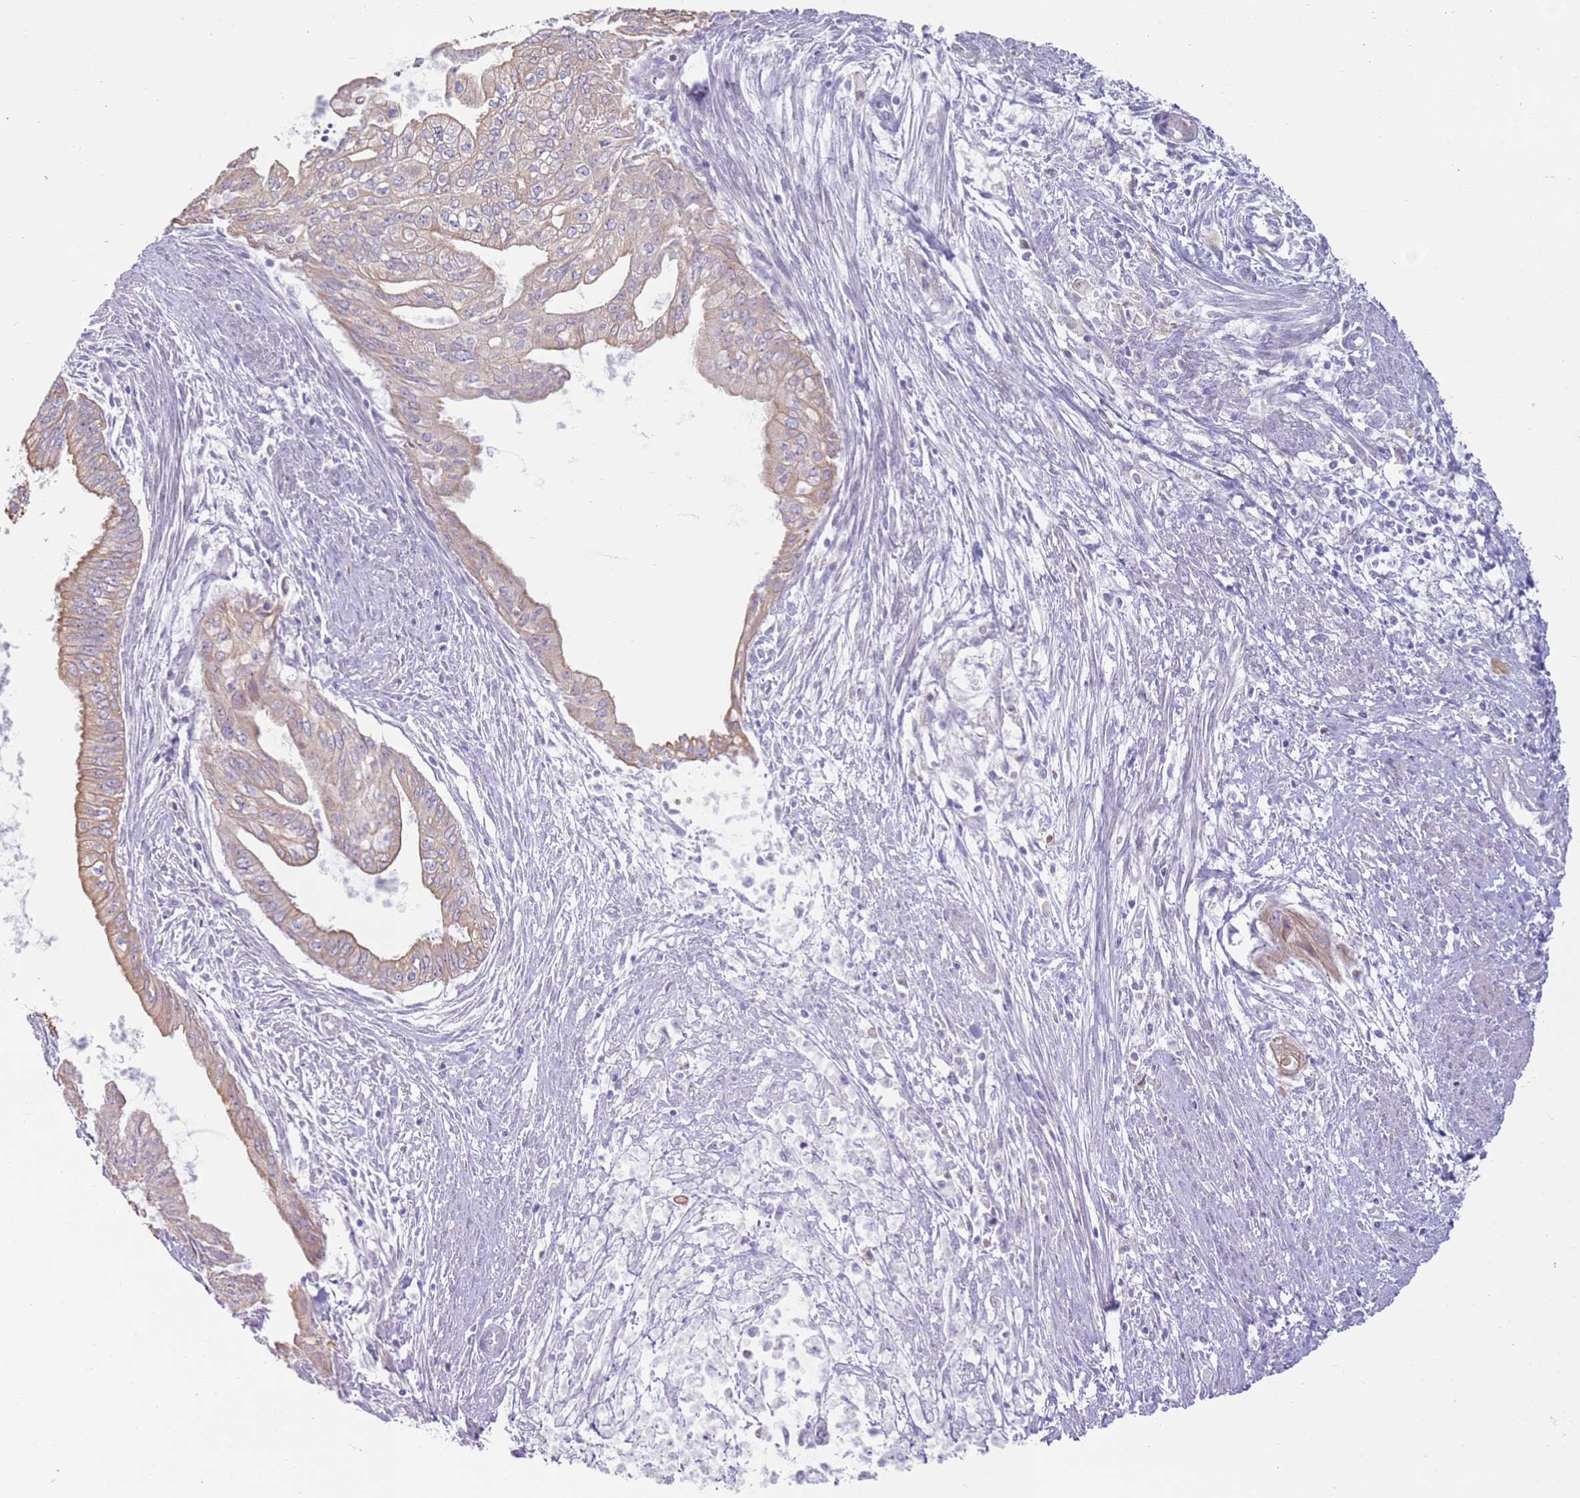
{"staining": {"intensity": "weak", "quantity": ">75%", "location": "cytoplasmic/membranous"}, "tissue": "endometrial cancer", "cell_type": "Tumor cells", "image_type": "cancer", "snomed": [{"axis": "morphology", "description": "Adenocarcinoma, NOS"}, {"axis": "topography", "description": "Endometrium"}], "caption": "Endometrial cancer (adenocarcinoma) stained with a protein marker reveals weak staining in tumor cells.", "gene": "OAF", "patient": {"sex": "female", "age": 73}}